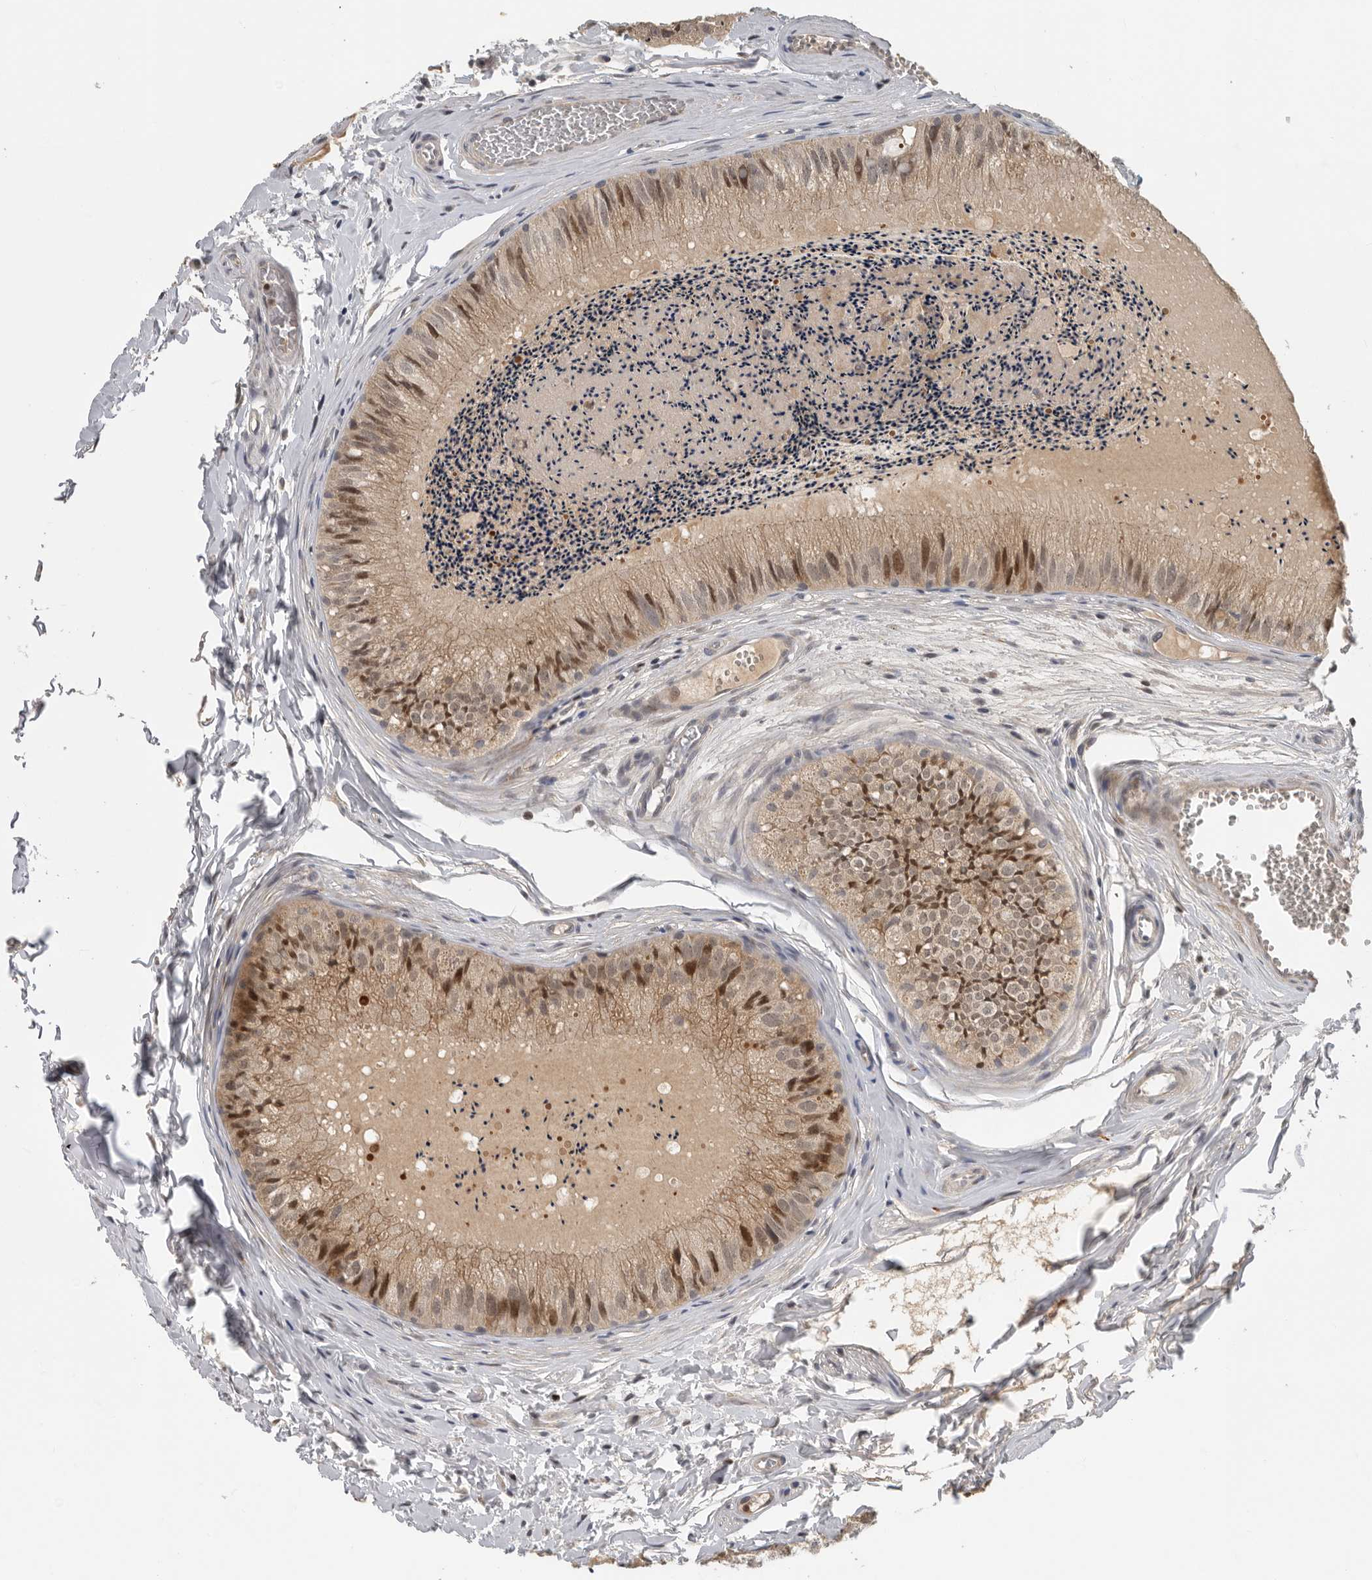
{"staining": {"intensity": "strong", "quantity": "<25%", "location": "cytoplasmic/membranous,nuclear"}, "tissue": "epididymis", "cell_type": "Glandular cells", "image_type": "normal", "snomed": [{"axis": "morphology", "description": "Normal tissue, NOS"}, {"axis": "topography", "description": "Epididymis"}], "caption": "Protein analysis of unremarkable epididymis shows strong cytoplasmic/membranous,nuclear positivity in about <25% of glandular cells.", "gene": "HENMT1", "patient": {"sex": "male", "age": 31}}